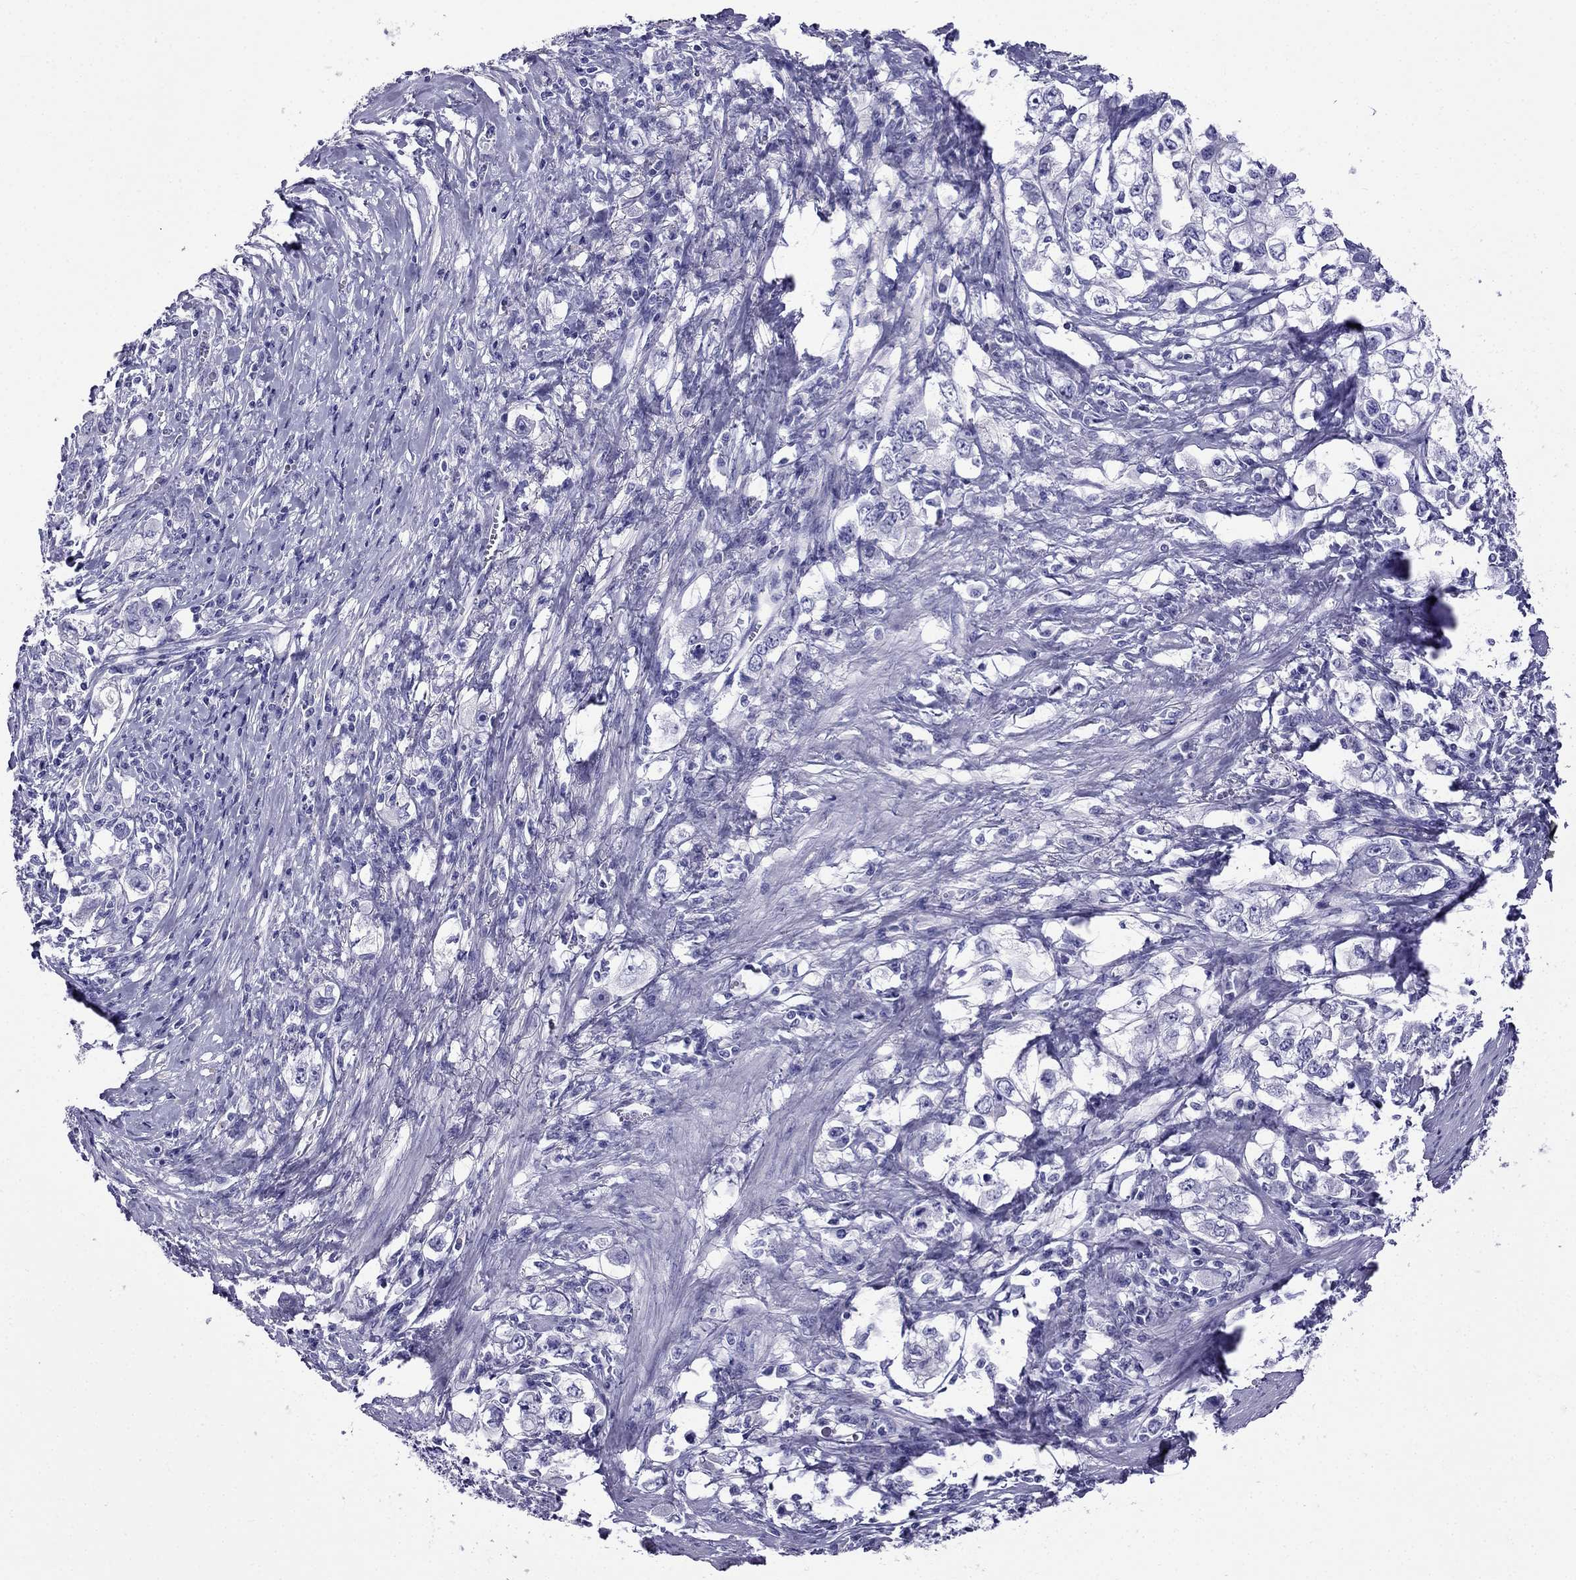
{"staining": {"intensity": "negative", "quantity": "none", "location": "none"}, "tissue": "stomach cancer", "cell_type": "Tumor cells", "image_type": "cancer", "snomed": [{"axis": "morphology", "description": "Adenocarcinoma, NOS"}, {"axis": "topography", "description": "Stomach, lower"}], "caption": "Micrograph shows no significant protein staining in tumor cells of adenocarcinoma (stomach).", "gene": "ARR3", "patient": {"sex": "female", "age": 72}}